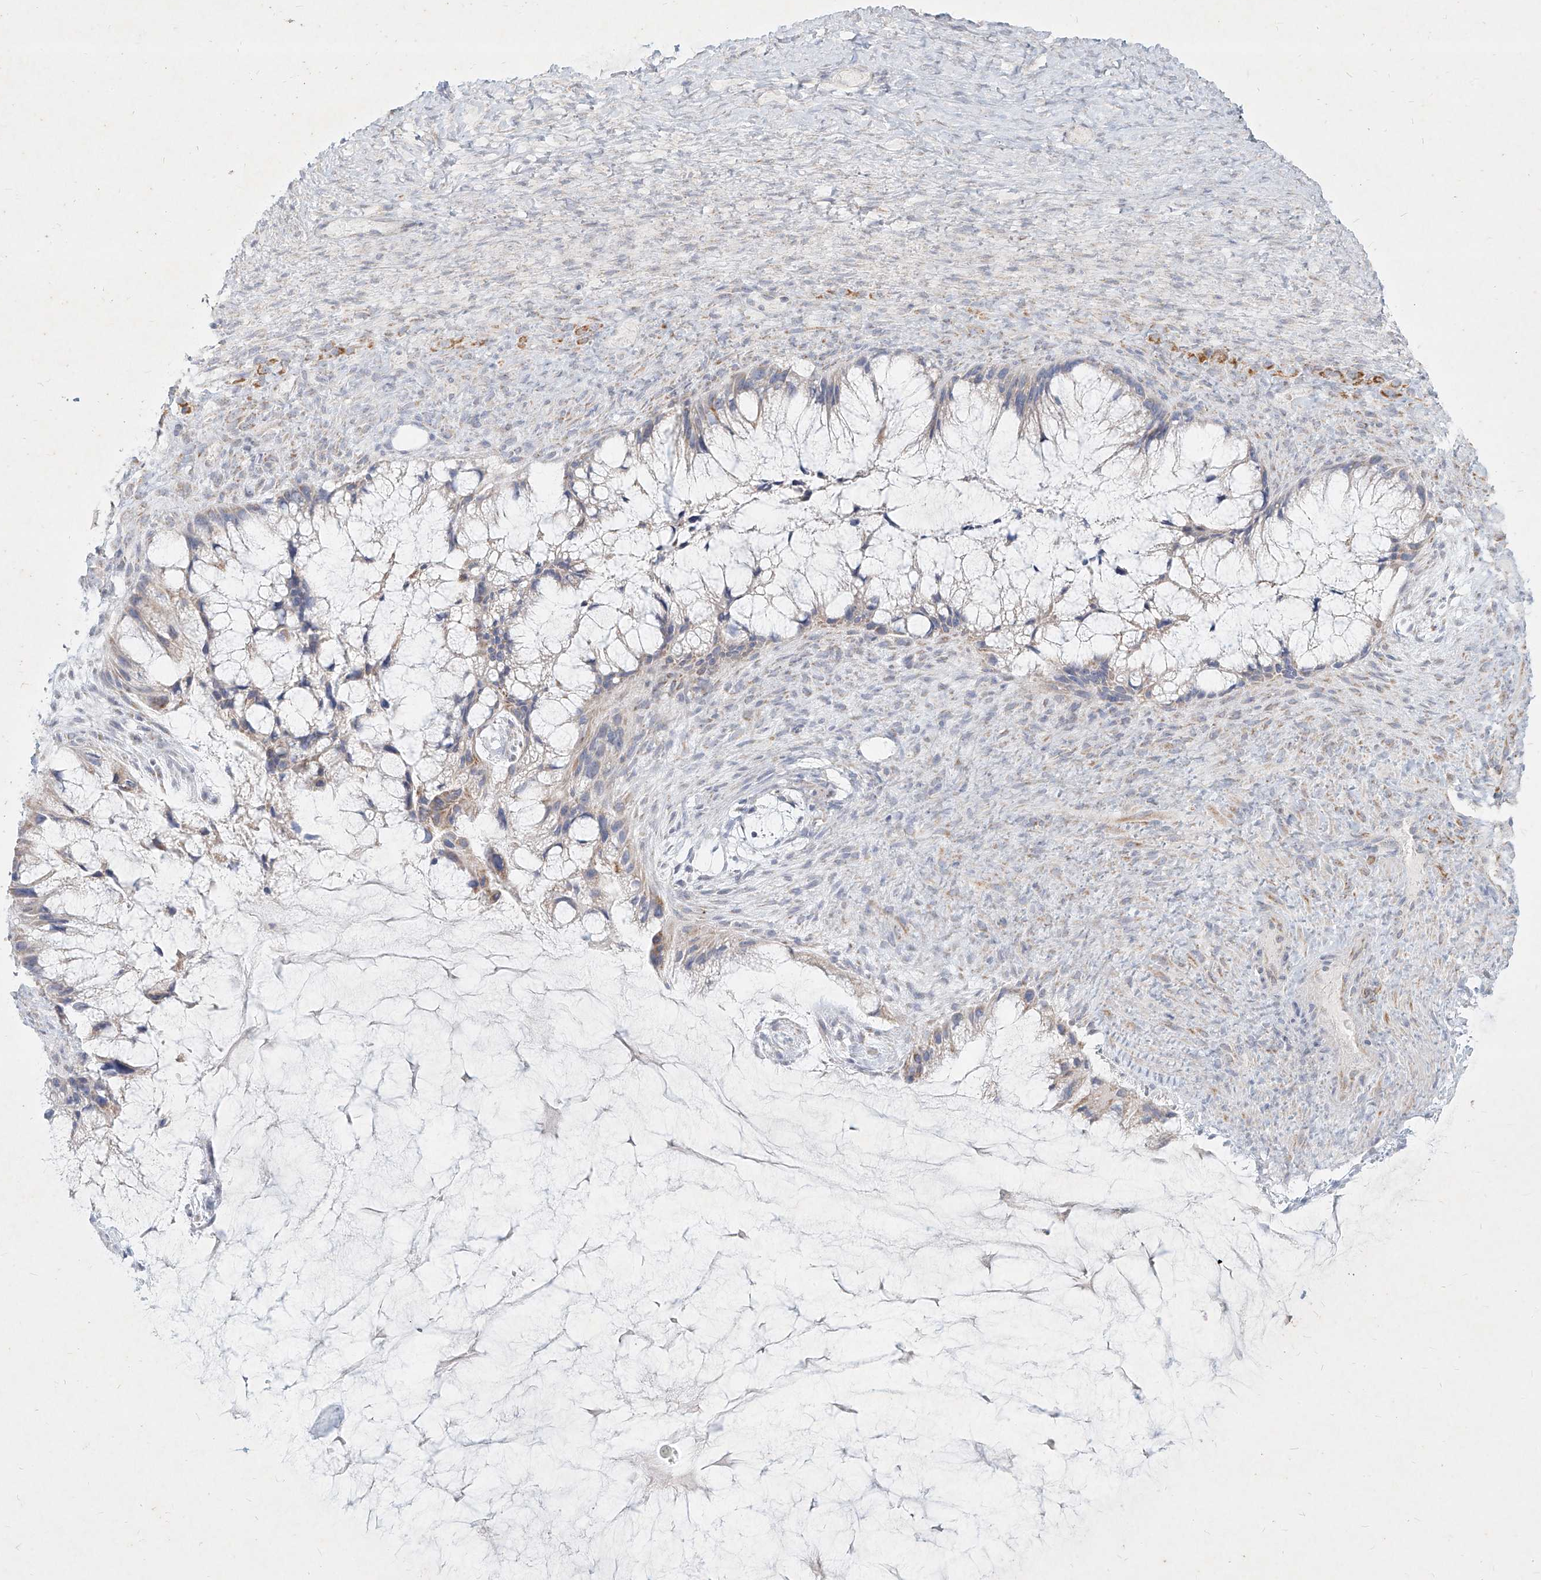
{"staining": {"intensity": "moderate", "quantity": "<25%", "location": "cytoplasmic/membranous"}, "tissue": "ovarian cancer", "cell_type": "Tumor cells", "image_type": "cancer", "snomed": [{"axis": "morphology", "description": "Cystadenocarcinoma, mucinous, NOS"}, {"axis": "topography", "description": "Ovary"}], "caption": "Human ovarian cancer (mucinous cystadenocarcinoma) stained with a protein marker reveals moderate staining in tumor cells.", "gene": "MTX2", "patient": {"sex": "female", "age": 37}}